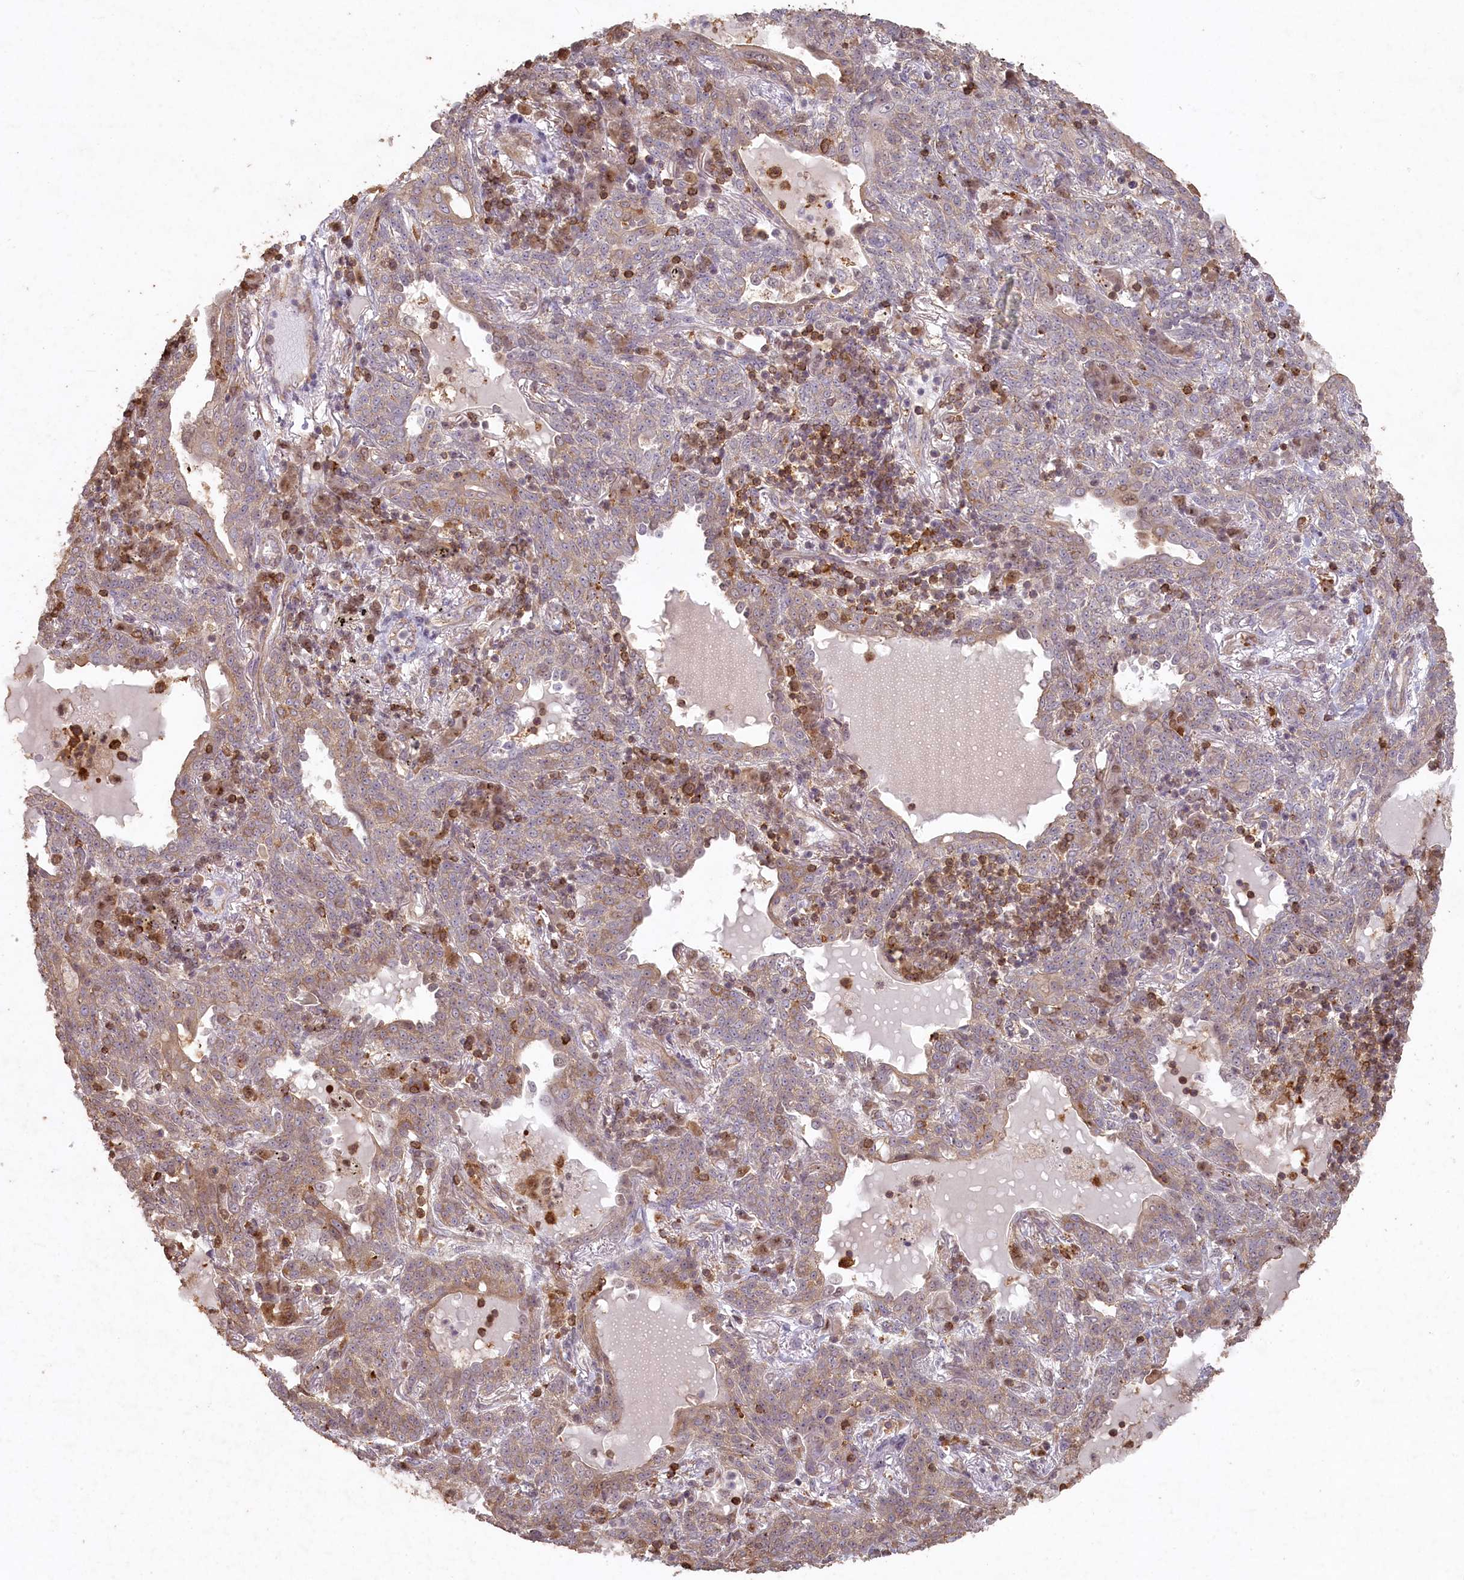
{"staining": {"intensity": "weak", "quantity": "25%-75%", "location": "cytoplasmic/membranous"}, "tissue": "lung cancer", "cell_type": "Tumor cells", "image_type": "cancer", "snomed": [{"axis": "morphology", "description": "Squamous cell carcinoma, NOS"}, {"axis": "topography", "description": "Lung"}], "caption": "Immunohistochemical staining of human lung squamous cell carcinoma reveals low levels of weak cytoplasmic/membranous staining in approximately 25%-75% of tumor cells.", "gene": "MADD", "patient": {"sex": "female", "age": 70}}